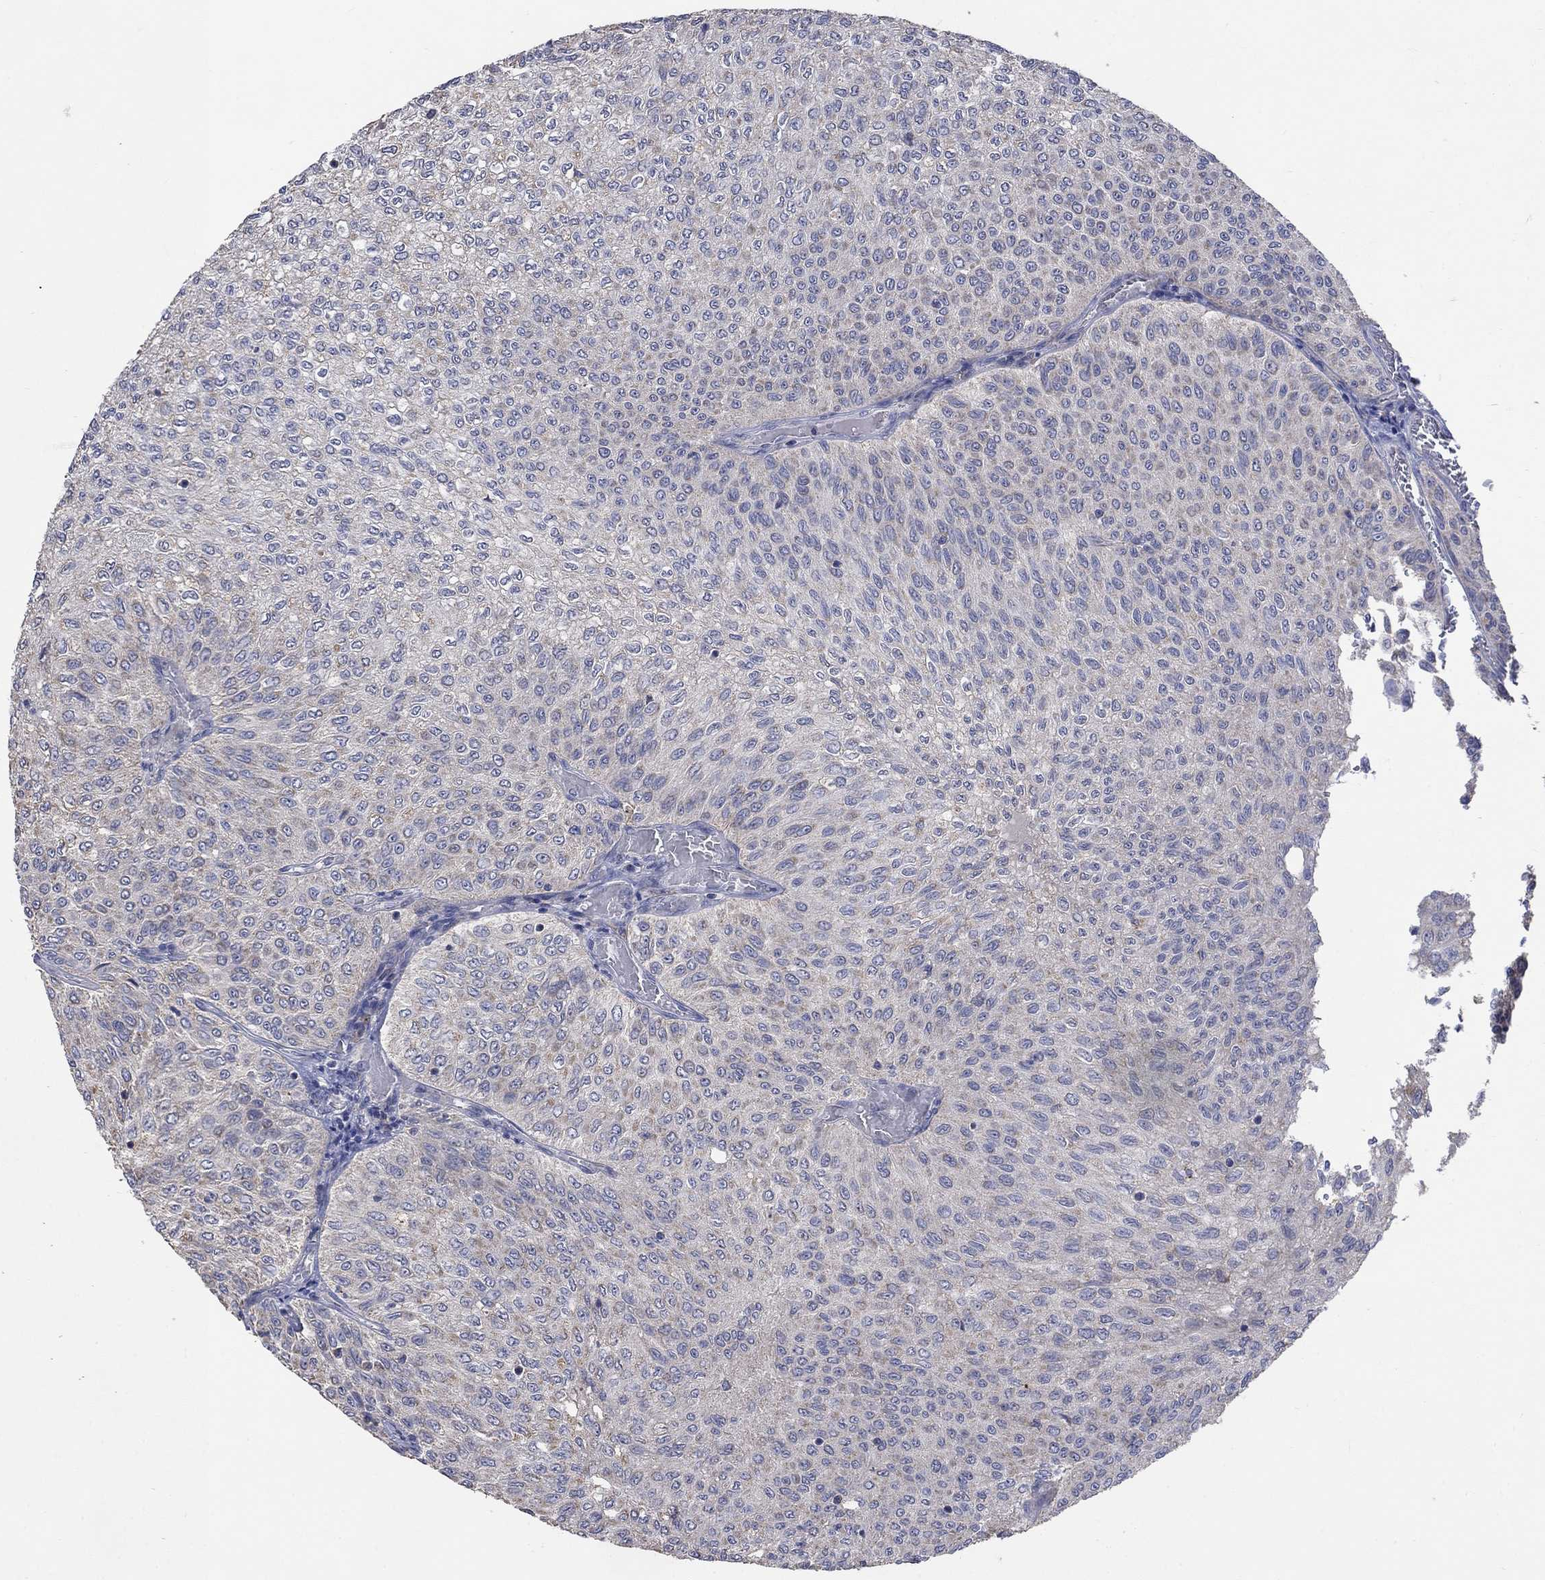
{"staining": {"intensity": "negative", "quantity": "none", "location": "none"}, "tissue": "urothelial cancer", "cell_type": "Tumor cells", "image_type": "cancer", "snomed": [{"axis": "morphology", "description": "Urothelial carcinoma, Low grade"}, {"axis": "topography", "description": "Urinary bladder"}], "caption": "Immunohistochemistry (IHC) of urothelial carcinoma (low-grade) exhibits no expression in tumor cells. The staining was performed using DAB to visualize the protein expression in brown, while the nuclei were stained in blue with hematoxylin (Magnification: 20x).", "gene": "UGT8", "patient": {"sex": "male", "age": 78}}